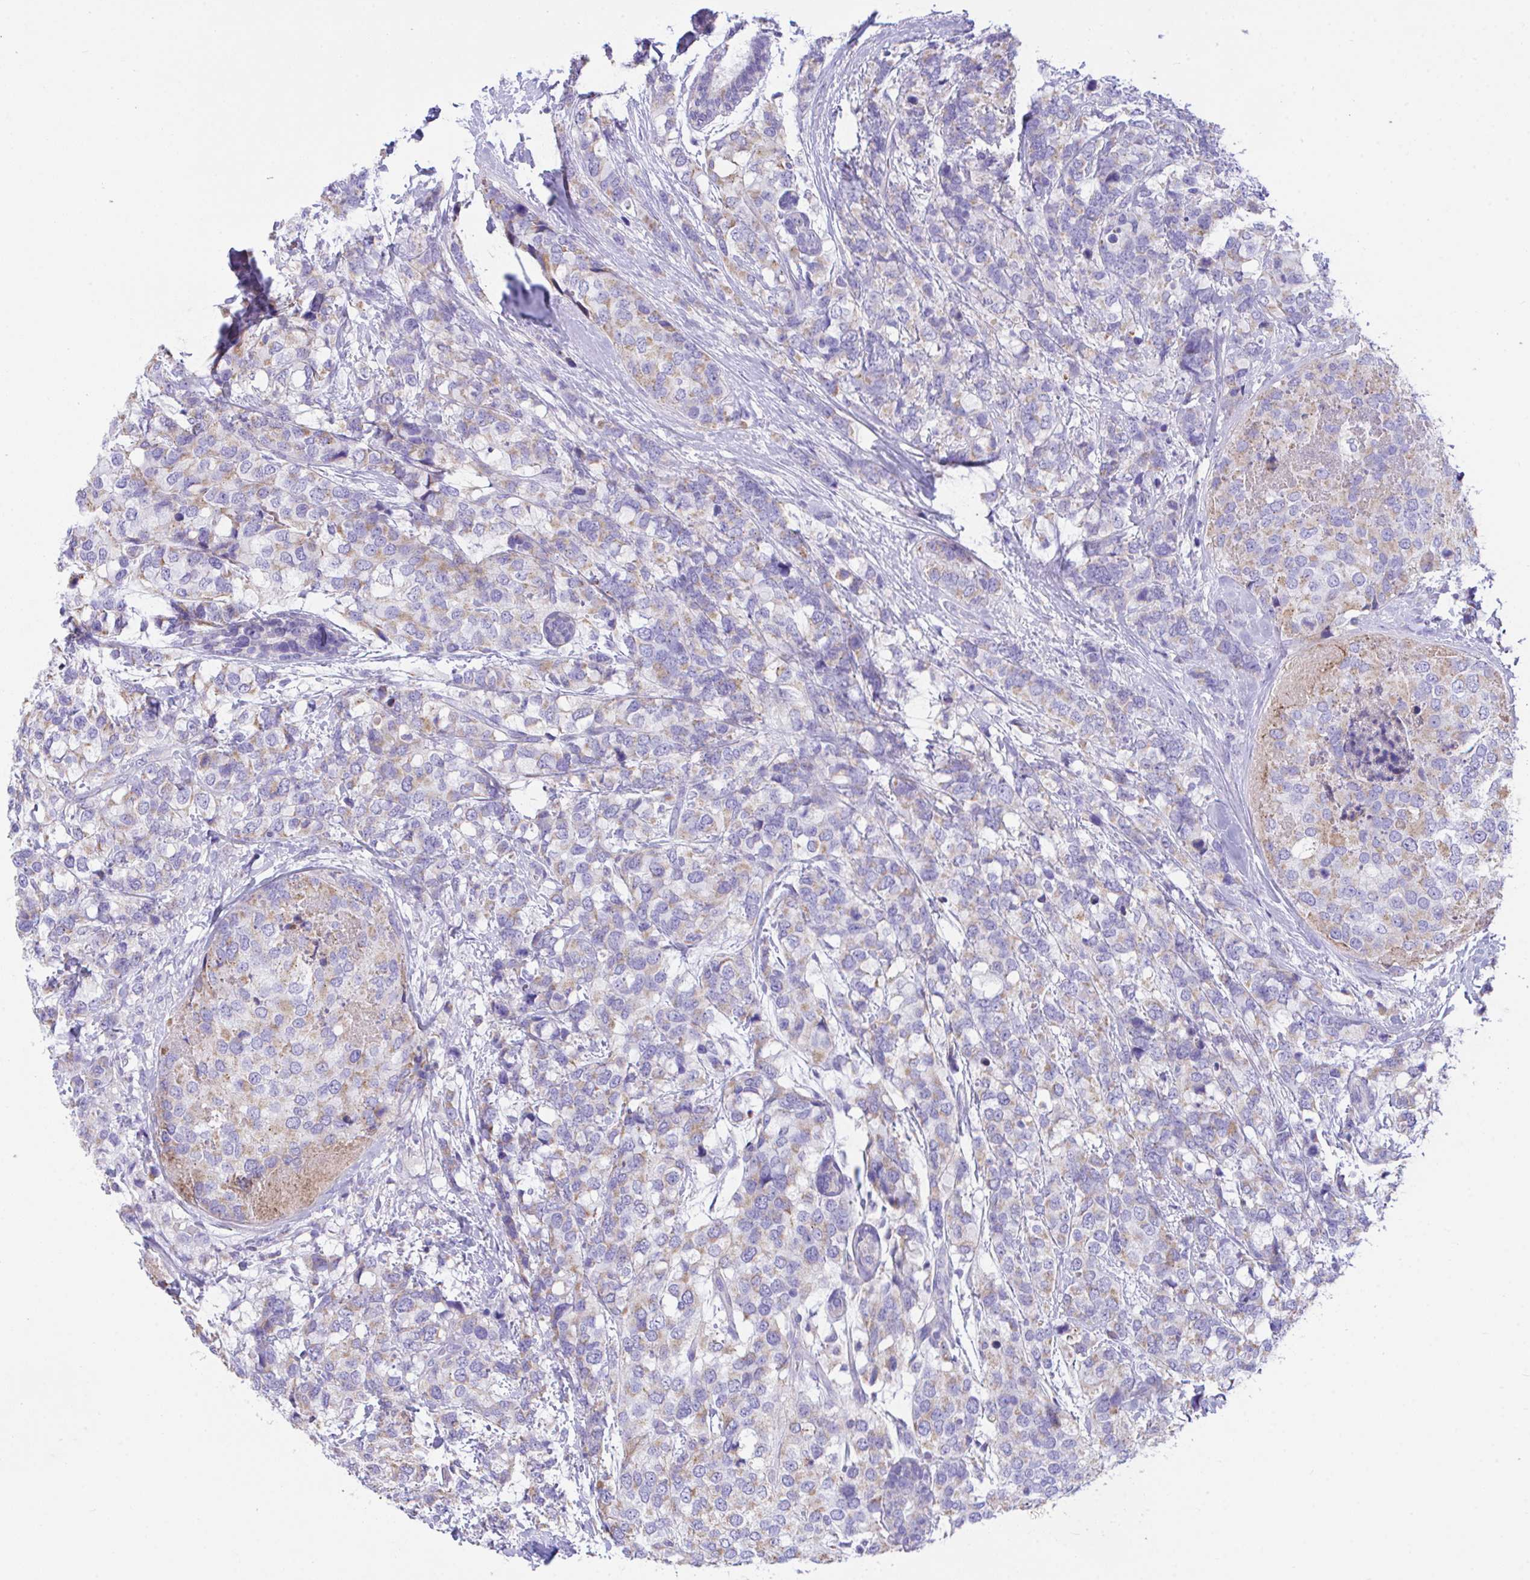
{"staining": {"intensity": "weak", "quantity": "25%-75%", "location": "cytoplasmic/membranous"}, "tissue": "breast cancer", "cell_type": "Tumor cells", "image_type": "cancer", "snomed": [{"axis": "morphology", "description": "Lobular carcinoma"}, {"axis": "topography", "description": "Breast"}], "caption": "An image of human breast lobular carcinoma stained for a protein exhibits weak cytoplasmic/membranous brown staining in tumor cells.", "gene": "NLRP8", "patient": {"sex": "female", "age": 59}}